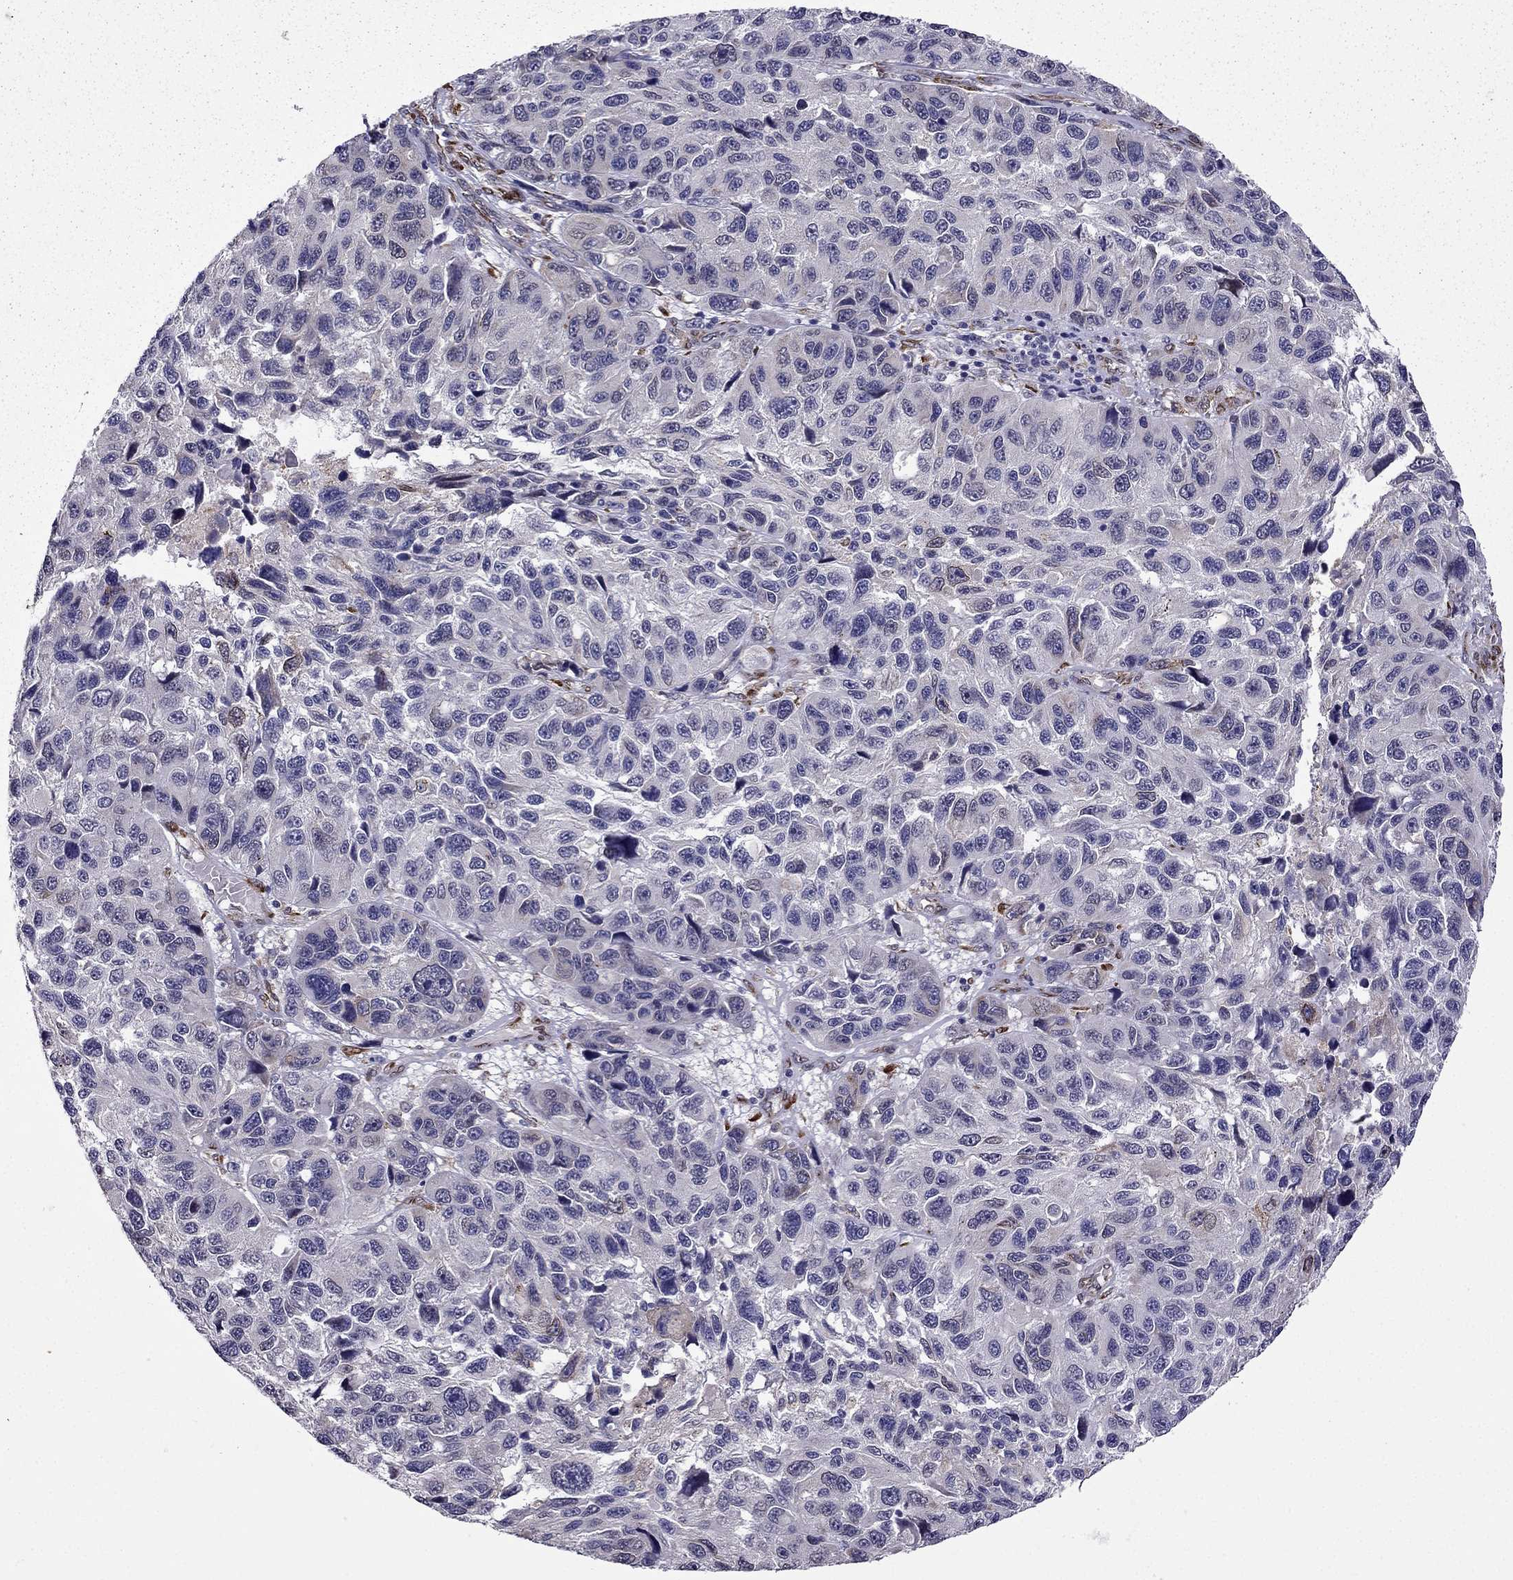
{"staining": {"intensity": "negative", "quantity": "none", "location": "none"}, "tissue": "melanoma", "cell_type": "Tumor cells", "image_type": "cancer", "snomed": [{"axis": "morphology", "description": "Malignant melanoma, NOS"}, {"axis": "topography", "description": "Skin"}], "caption": "The histopathology image demonstrates no staining of tumor cells in melanoma.", "gene": "IKBIP", "patient": {"sex": "male", "age": 53}}